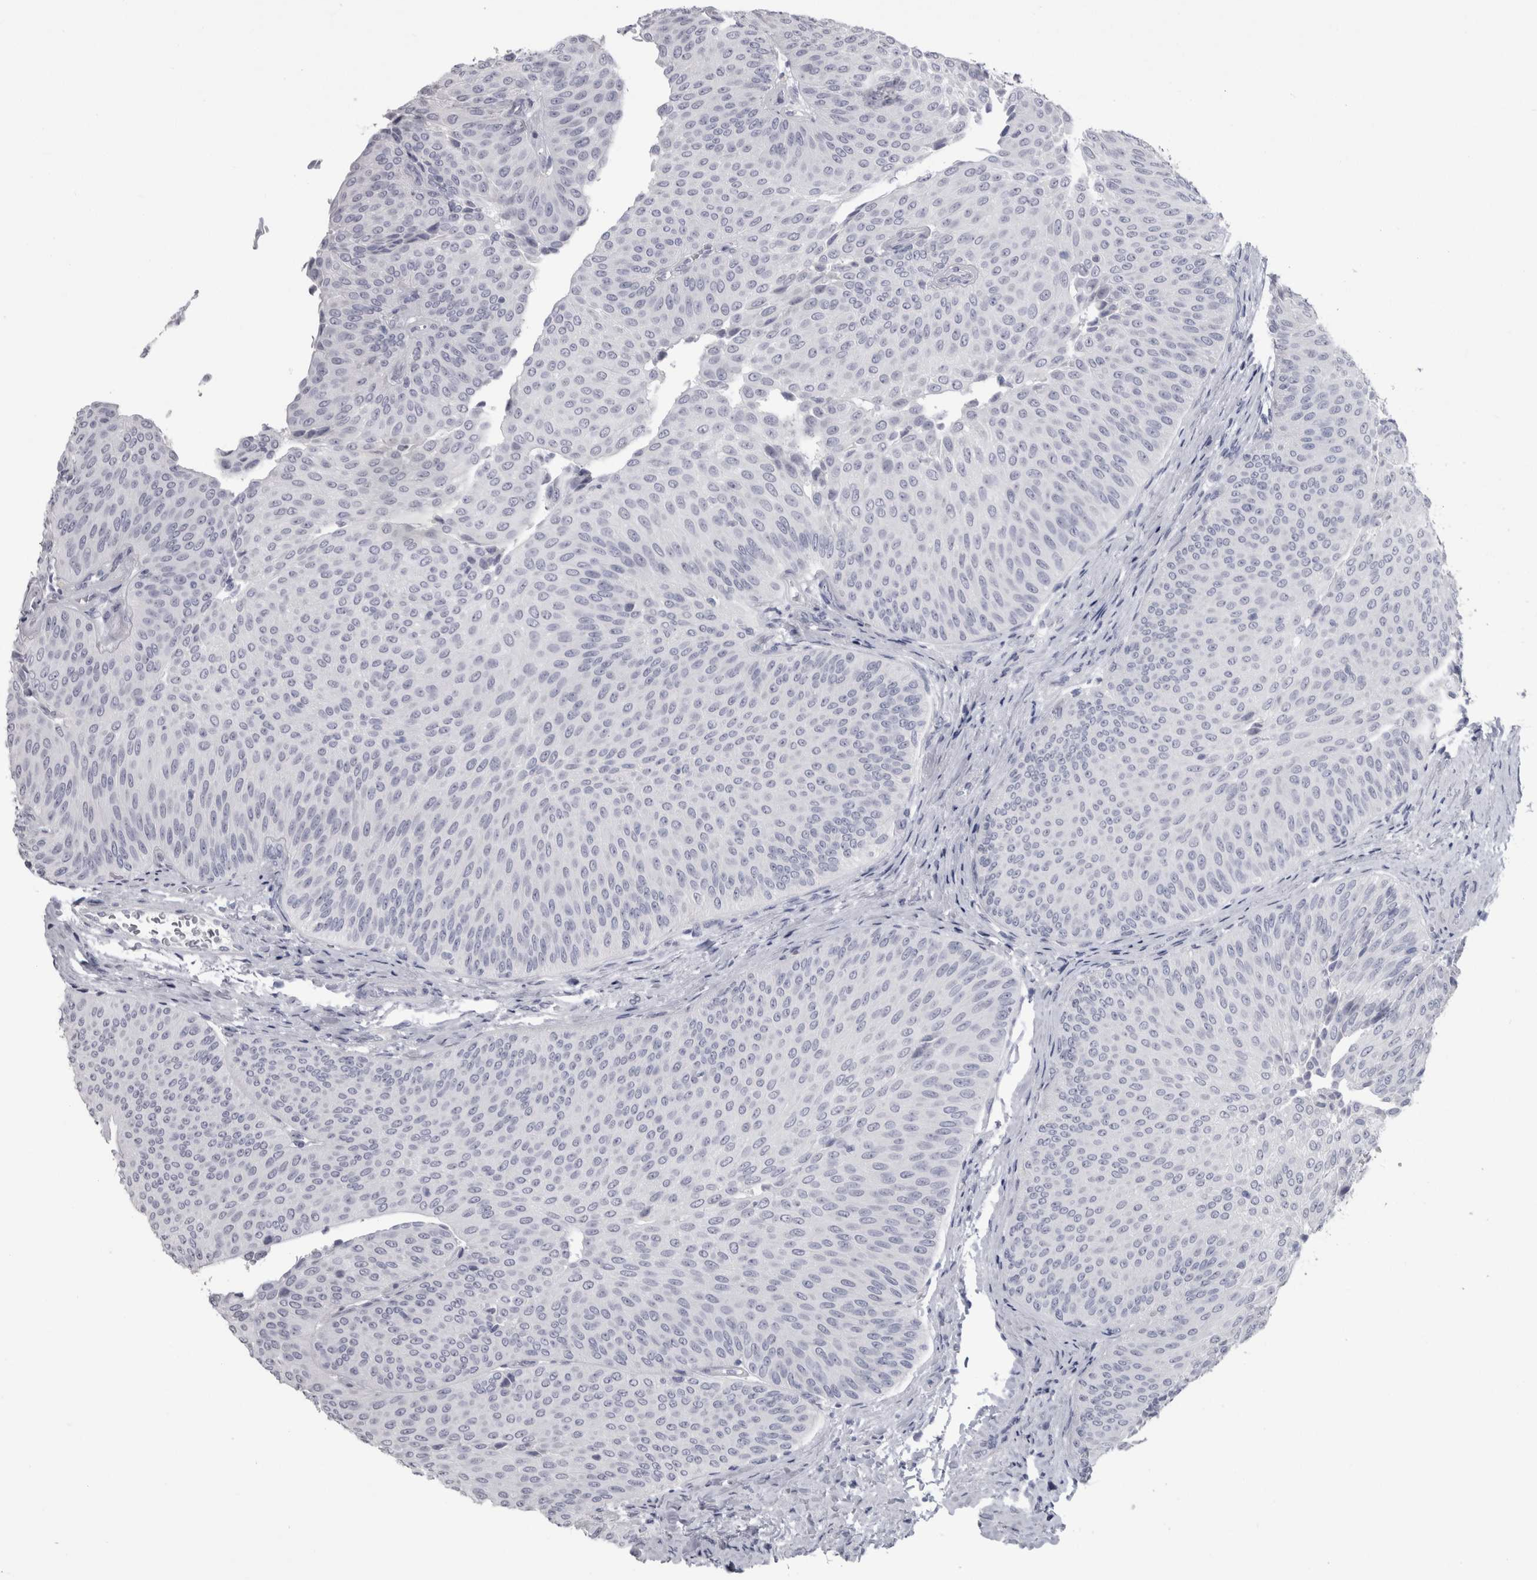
{"staining": {"intensity": "negative", "quantity": "none", "location": "none"}, "tissue": "urothelial cancer", "cell_type": "Tumor cells", "image_type": "cancer", "snomed": [{"axis": "morphology", "description": "Urothelial carcinoma, Low grade"}, {"axis": "topography", "description": "Urinary bladder"}], "caption": "Protein analysis of urothelial cancer demonstrates no significant staining in tumor cells.", "gene": "PTH", "patient": {"sex": "female", "age": 60}}